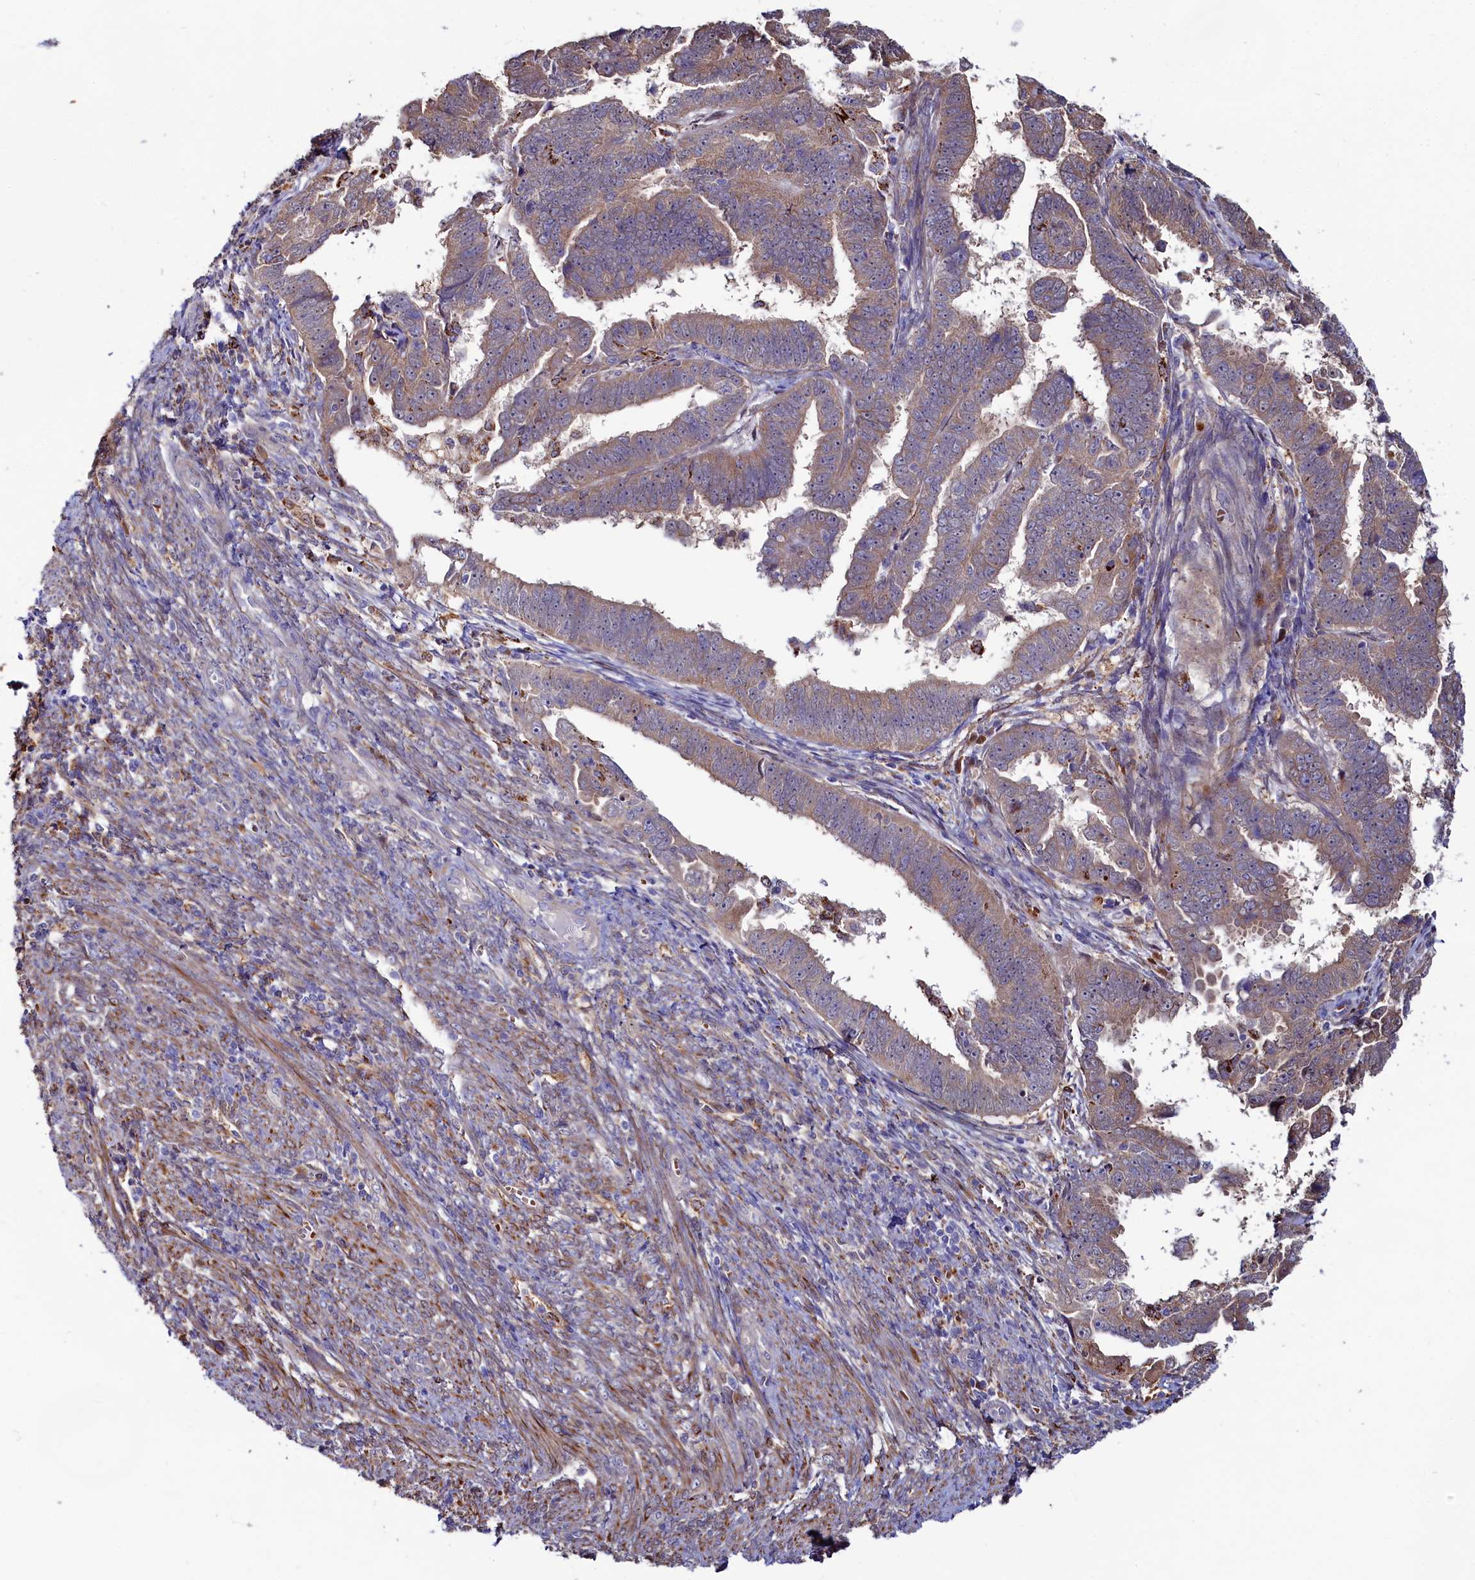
{"staining": {"intensity": "moderate", "quantity": "25%-75%", "location": "cytoplasmic/membranous"}, "tissue": "endometrial cancer", "cell_type": "Tumor cells", "image_type": "cancer", "snomed": [{"axis": "morphology", "description": "Adenocarcinoma, NOS"}, {"axis": "topography", "description": "Endometrium"}], "caption": "IHC staining of endometrial cancer (adenocarcinoma), which reveals medium levels of moderate cytoplasmic/membranous expression in about 25%-75% of tumor cells indicating moderate cytoplasmic/membranous protein expression. The staining was performed using DAB (3,3'-diaminobenzidine) (brown) for protein detection and nuclei were counterstained in hematoxylin (blue).", "gene": "ASTE1", "patient": {"sex": "female", "age": 75}}